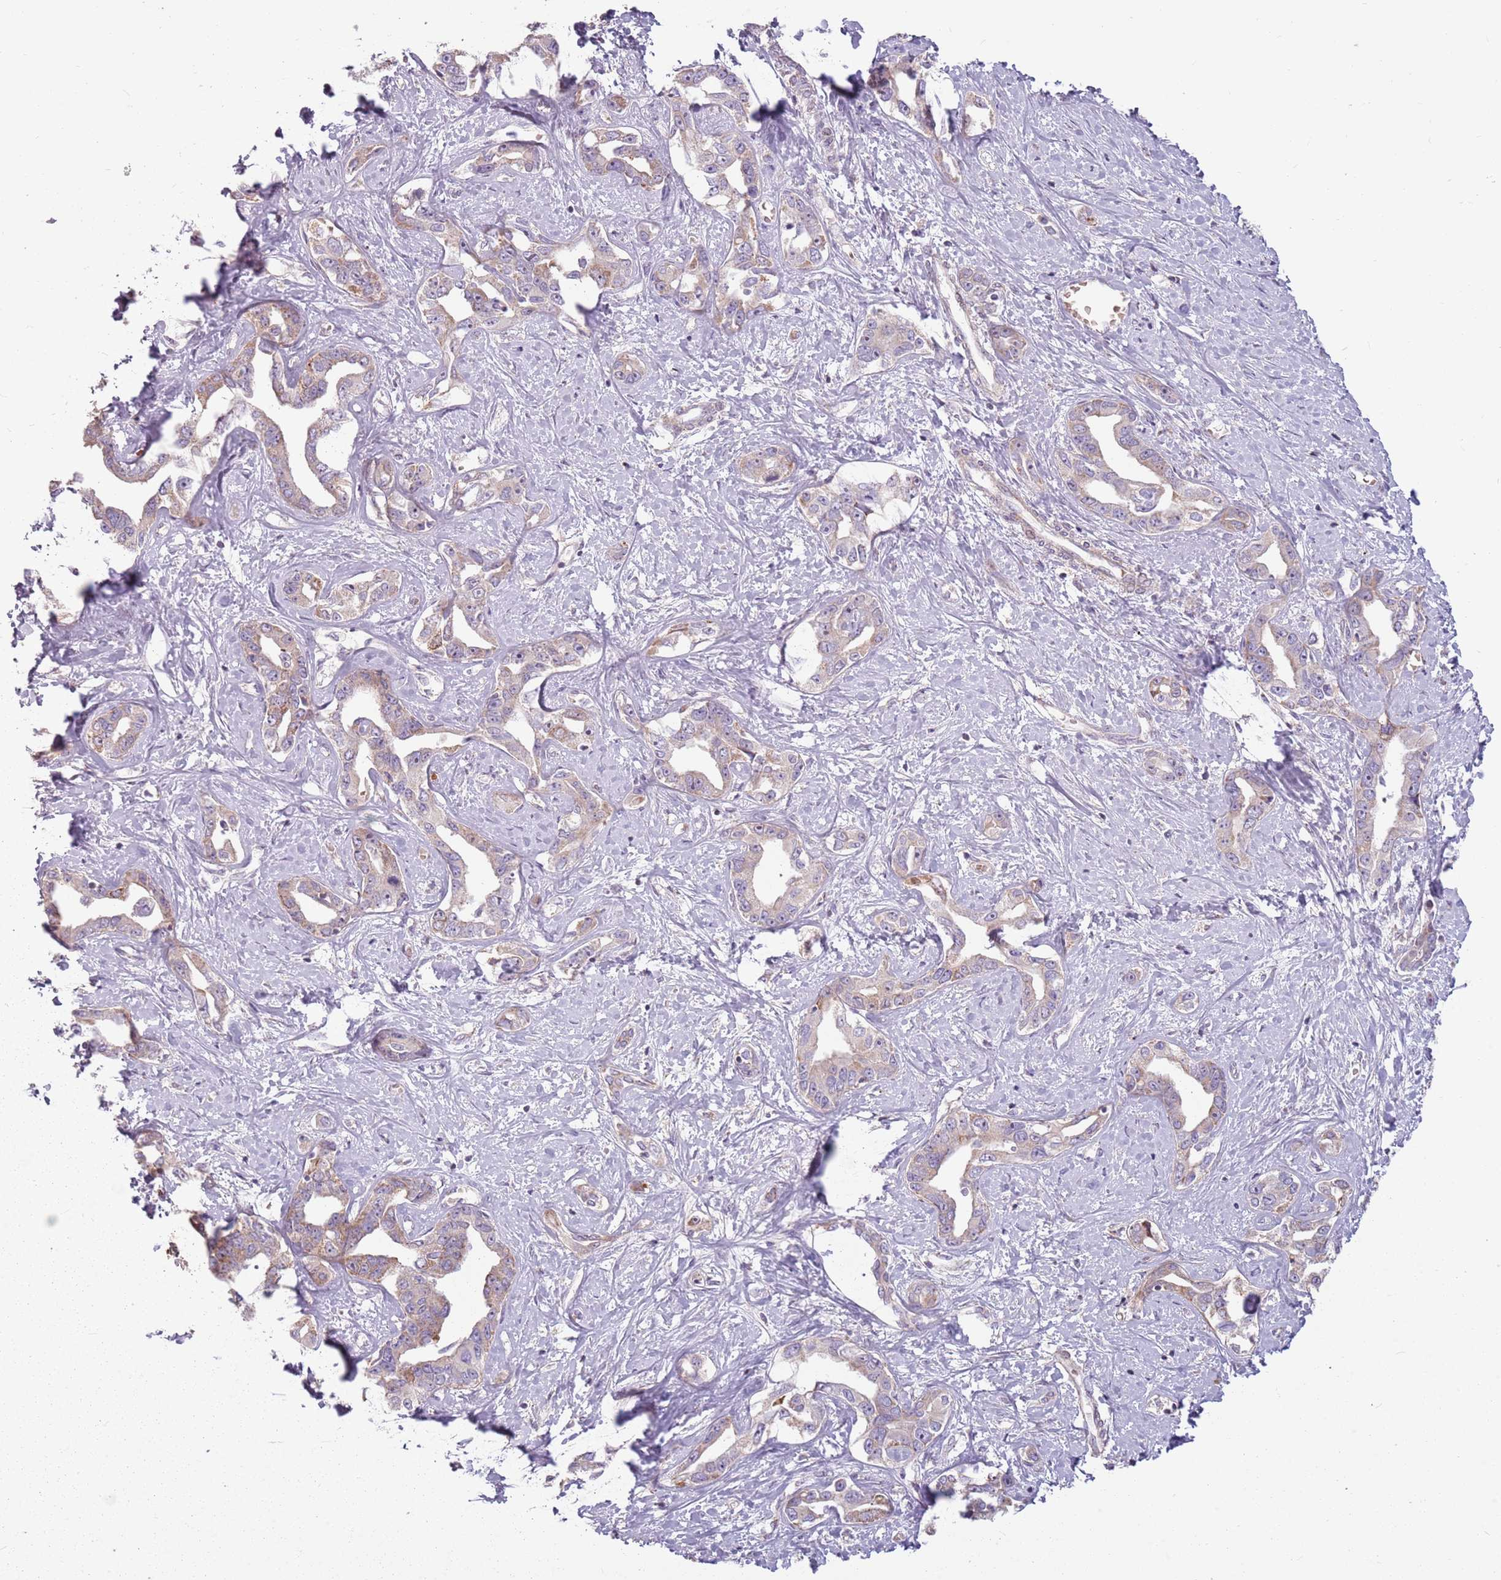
{"staining": {"intensity": "weak", "quantity": ">75%", "location": "cytoplasmic/membranous"}, "tissue": "liver cancer", "cell_type": "Tumor cells", "image_type": "cancer", "snomed": [{"axis": "morphology", "description": "Cholangiocarcinoma"}, {"axis": "topography", "description": "Liver"}], "caption": "Weak cytoplasmic/membranous protein expression is seen in about >75% of tumor cells in liver cholangiocarcinoma.", "gene": "ZNF530", "patient": {"sex": "male", "age": 59}}